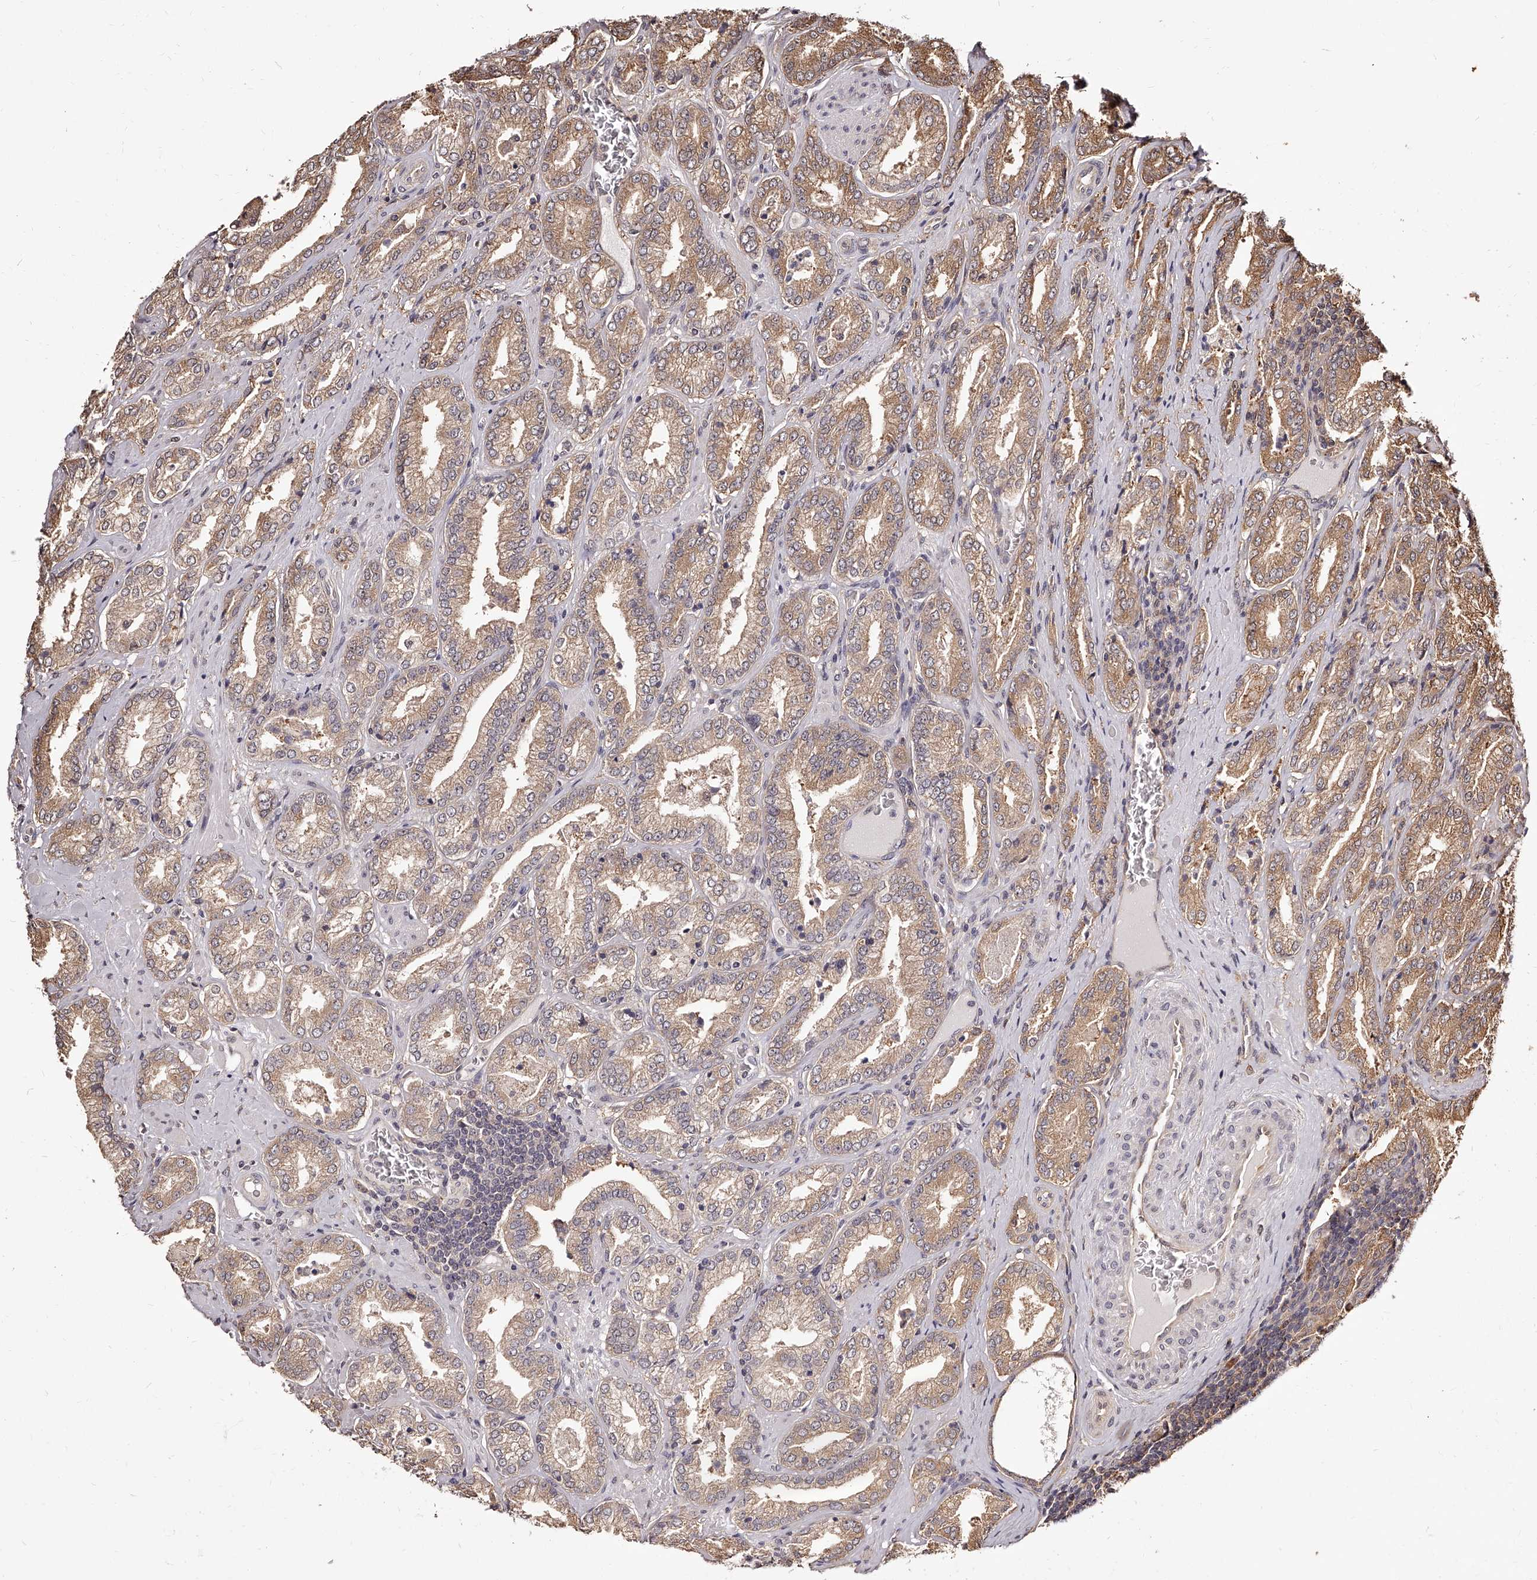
{"staining": {"intensity": "moderate", "quantity": ">75%", "location": "cytoplasmic/membranous"}, "tissue": "prostate cancer", "cell_type": "Tumor cells", "image_type": "cancer", "snomed": [{"axis": "morphology", "description": "Adenocarcinoma, Low grade"}, {"axis": "topography", "description": "Prostate"}], "caption": "IHC staining of adenocarcinoma (low-grade) (prostate), which demonstrates medium levels of moderate cytoplasmic/membranous expression in about >75% of tumor cells indicating moderate cytoplasmic/membranous protein expression. The staining was performed using DAB (brown) for protein detection and nuclei were counterstained in hematoxylin (blue).", "gene": "ZNF582", "patient": {"sex": "male", "age": 62}}